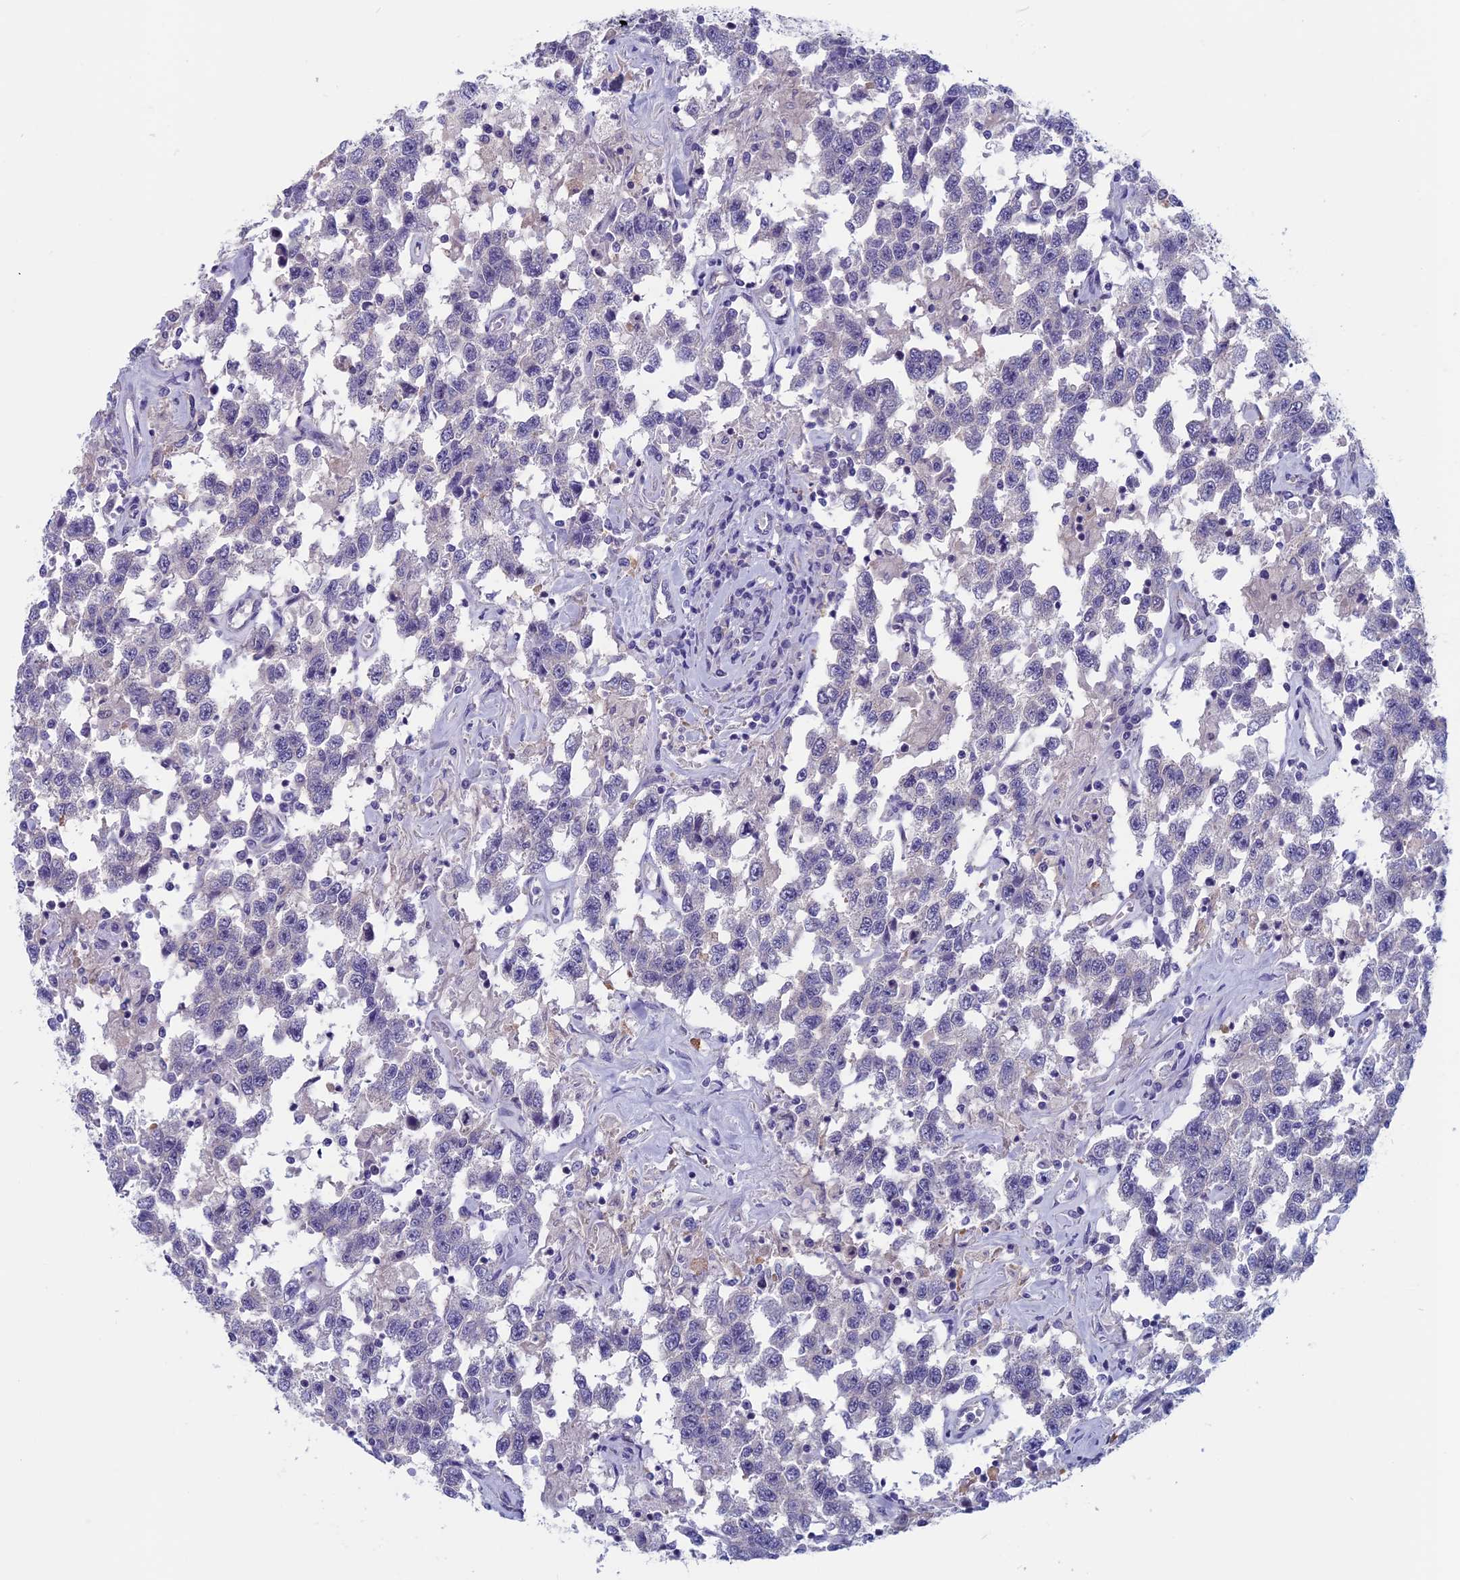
{"staining": {"intensity": "negative", "quantity": "none", "location": "none"}, "tissue": "testis cancer", "cell_type": "Tumor cells", "image_type": "cancer", "snomed": [{"axis": "morphology", "description": "Seminoma, NOS"}, {"axis": "topography", "description": "Testis"}], "caption": "A high-resolution micrograph shows immunohistochemistry staining of seminoma (testis), which shows no significant expression in tumor cells. The staining was performed using DAB (3,3'-diaminobenzidine) to visualize the protein expression in brown, while the nuclei were stained in blue with hematoxylin (Magnification: 20x).", "gene": "CNOT6L", "patient": {"sex": "male", "age": 41}}